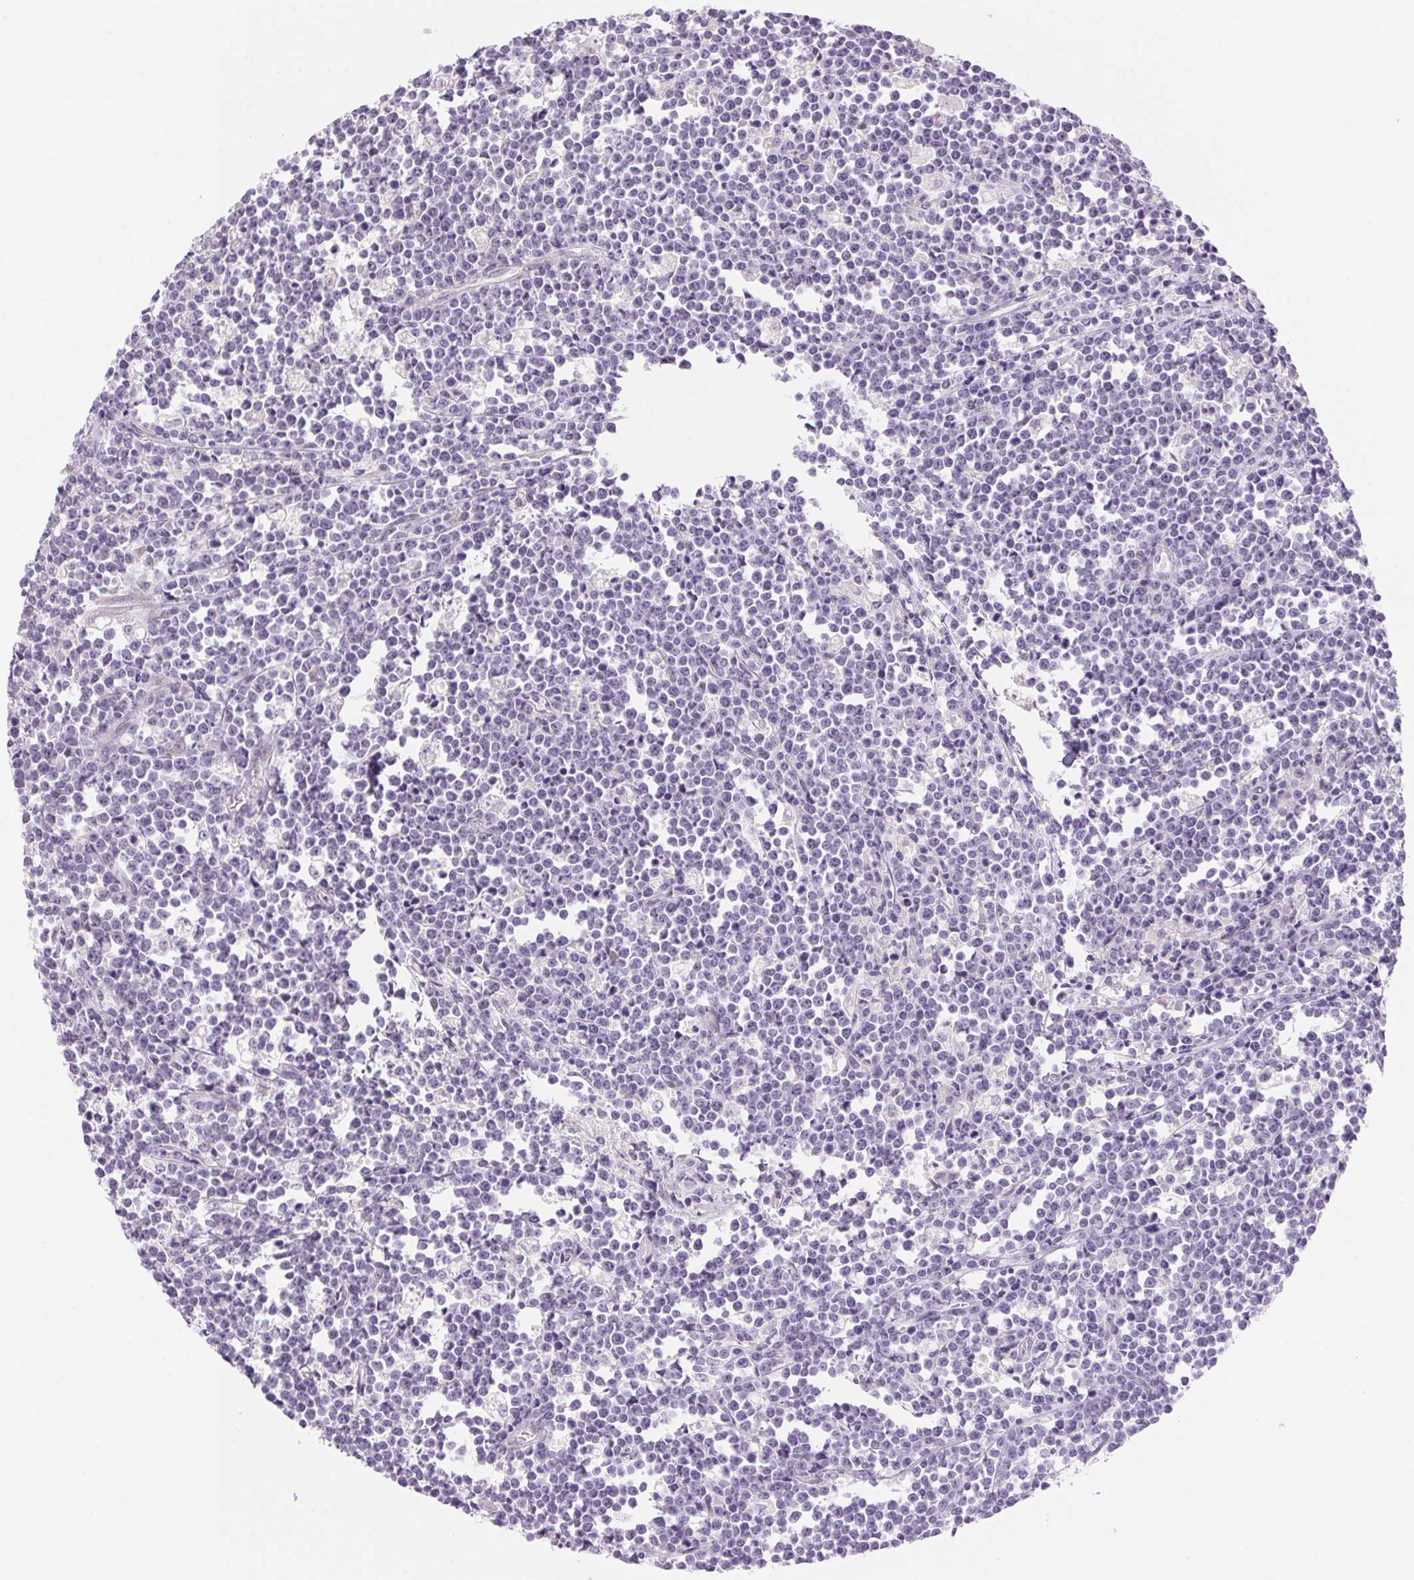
{"staining": {"intensity": "negative", "quantity": "none", "location": "none"}, "tissue": "lymphoma", "cell_type": "Tumor cells", "image_type": "cancer", "snomed": [{"axis": "morphology", "description": "Malignant lymphoma, non-Hodgkin's type, High grade"}, {"axis": "topography", "description": "Small intestine"}], "caption": "Lymphoma was stained to show a protein in brown. There is no significant positivity in tumor cells. (DAB immunohistochemistry with hematoxylin counter stain).", "gene": "TEKT1", "patient": {"sex": "female", "age": 56}}